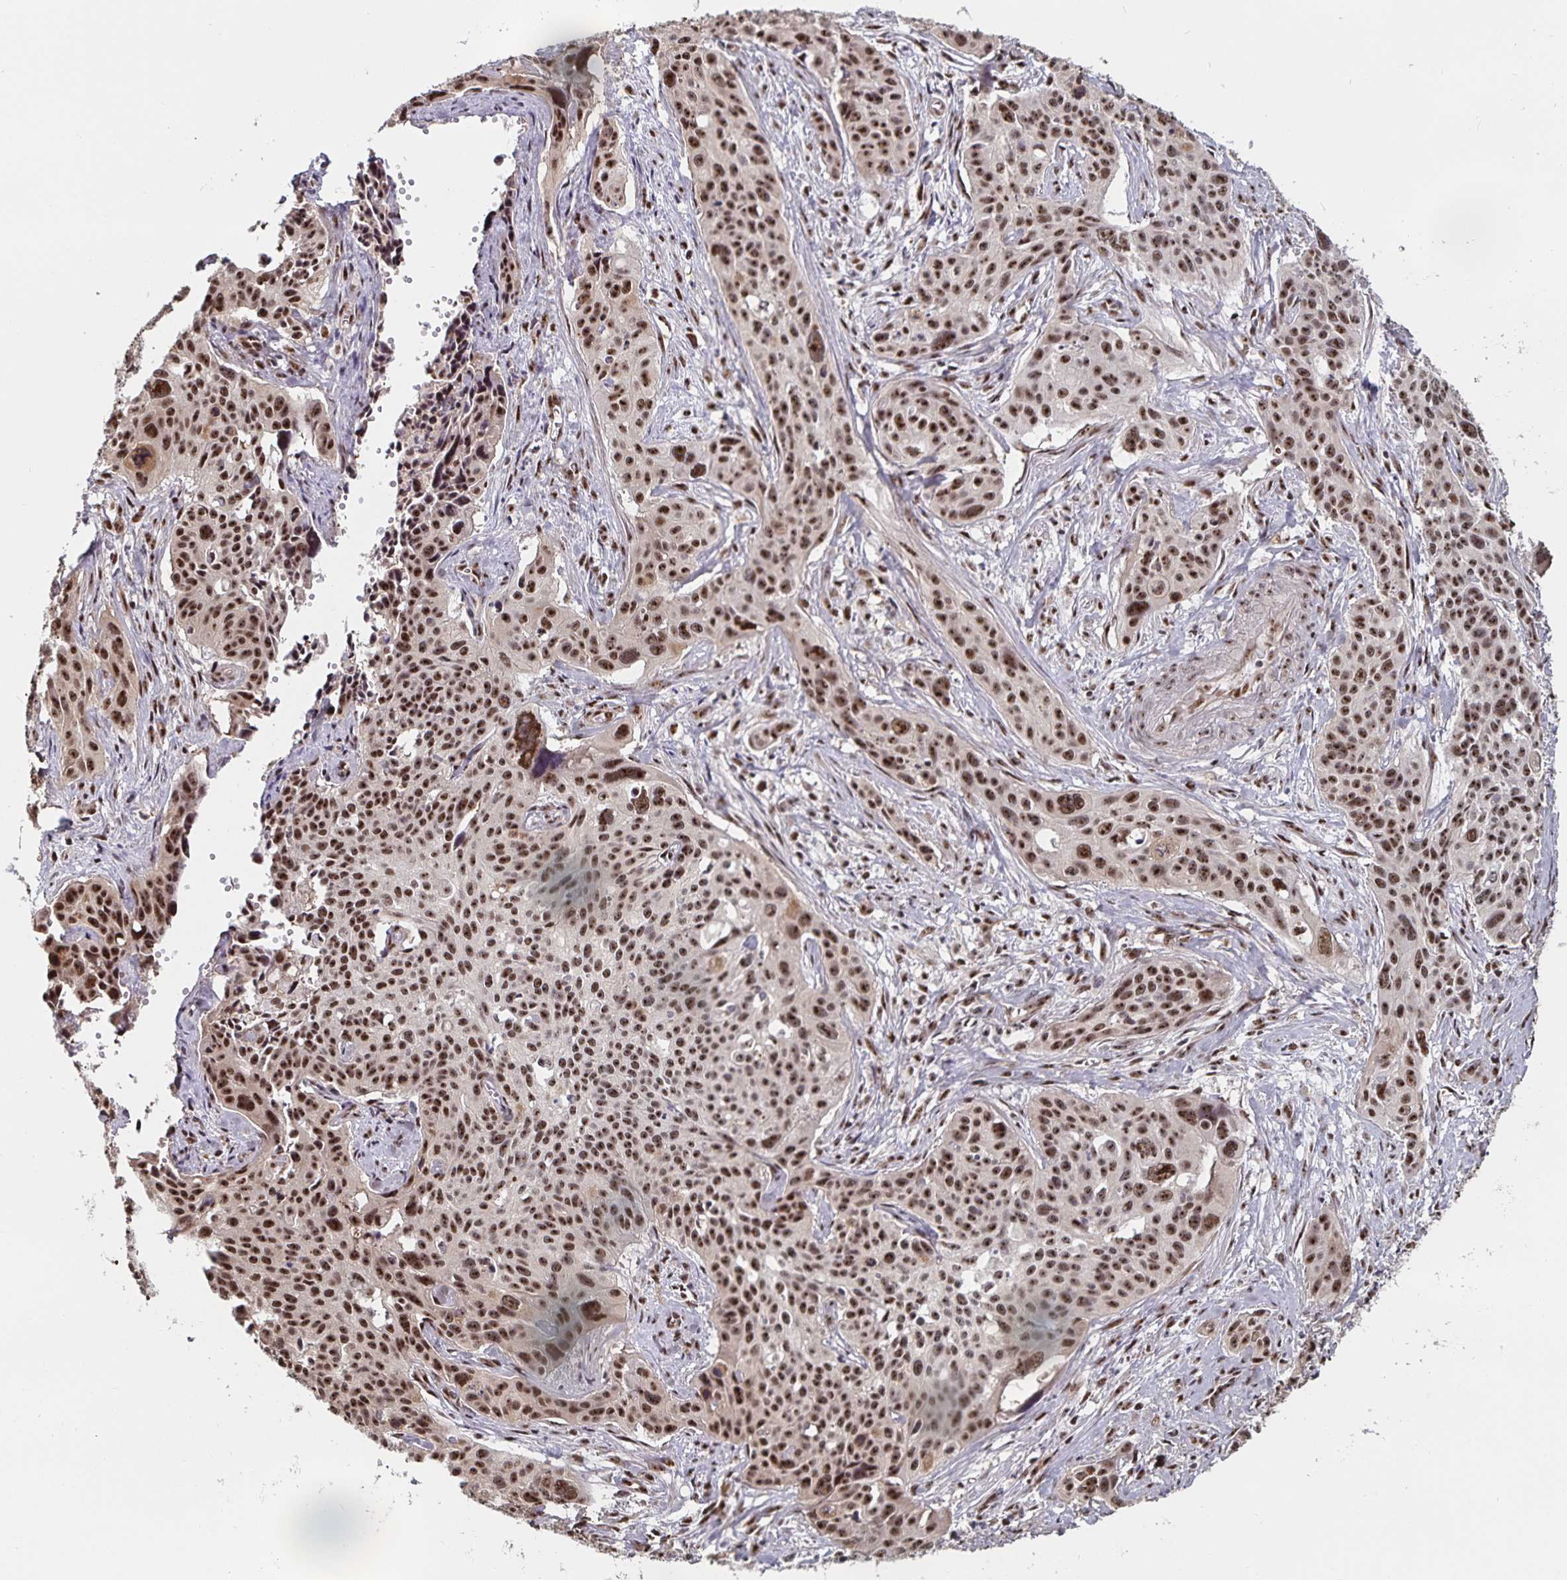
{"staining": {"intensity": "moderate", "quantity": ">75%", "location": "nuclear"}, "tissue": "cervical cancer", "cell_type": "Tumor cells", "image_type": "cancer", "snomed": [{"axis": "morphology", "description": "Squamous cell carcinoma, NOS"}, {"axis": "topography", "description": "Cervix"}], "caption": "Immunohistochemical staining of squamous cell carcinoma (cervical) demonstrates moderate nuclear protein staining in approximately >75% of tumor cells.", "gene": "LAS1L", "patient": {"sex": "female", "age": 31}}